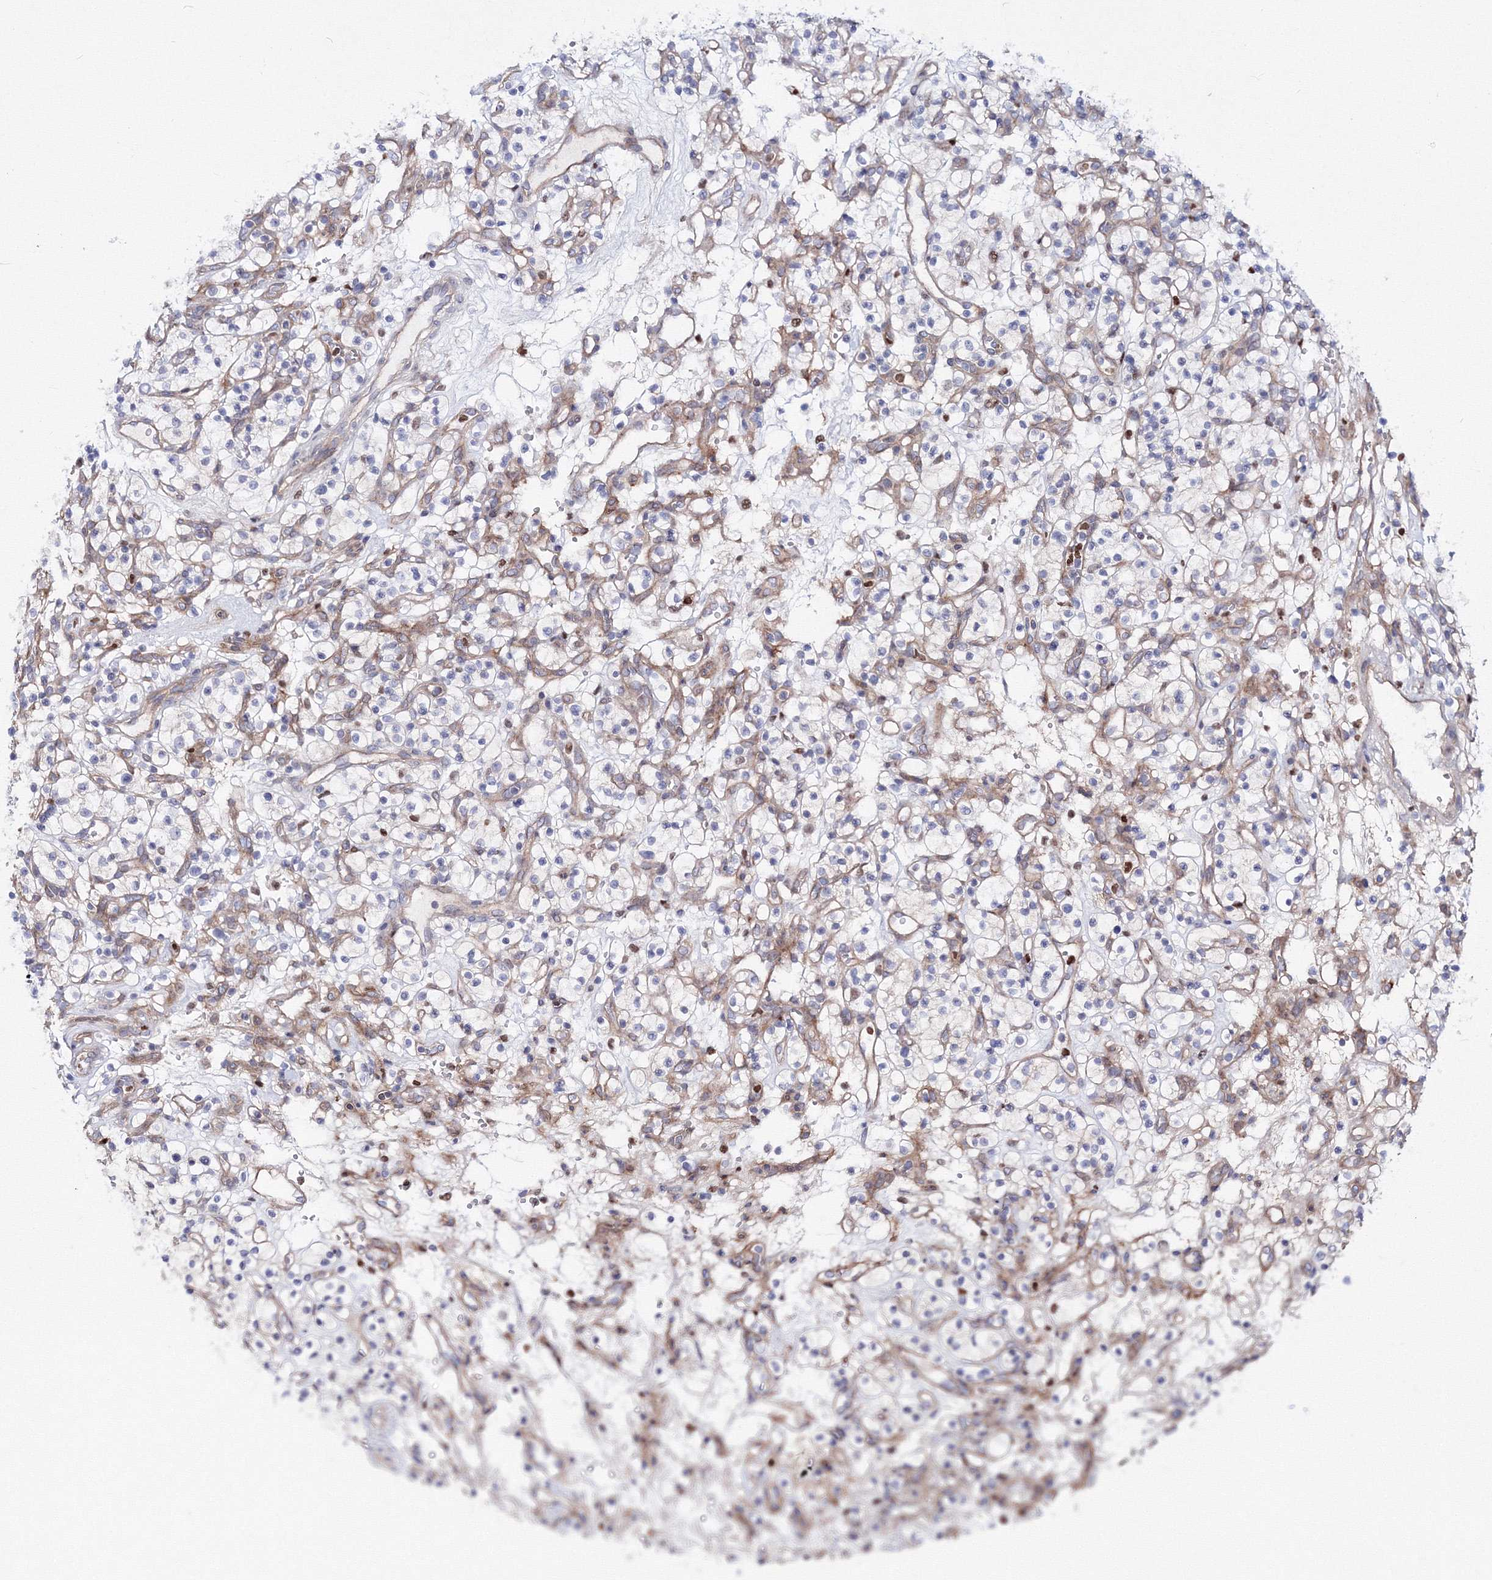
{"staining": {"intensity": "negative", "quantity": "none", "location": "none"}, "tissue": "renal cancer", "cell_type": "Tumor cells", "image_type": "cancer", "snomed": [{"axis": "morphology", "description": "Adenocarcinoma, NOS"}, {"axis": "topography", "description": "Kidney"}], "caption": "Immunohistochemical staining of renal cancer exhibits no significant expression in tumor cells.", "gene": "C11orf52", "patient": {"sex": "female", "age": 57}}